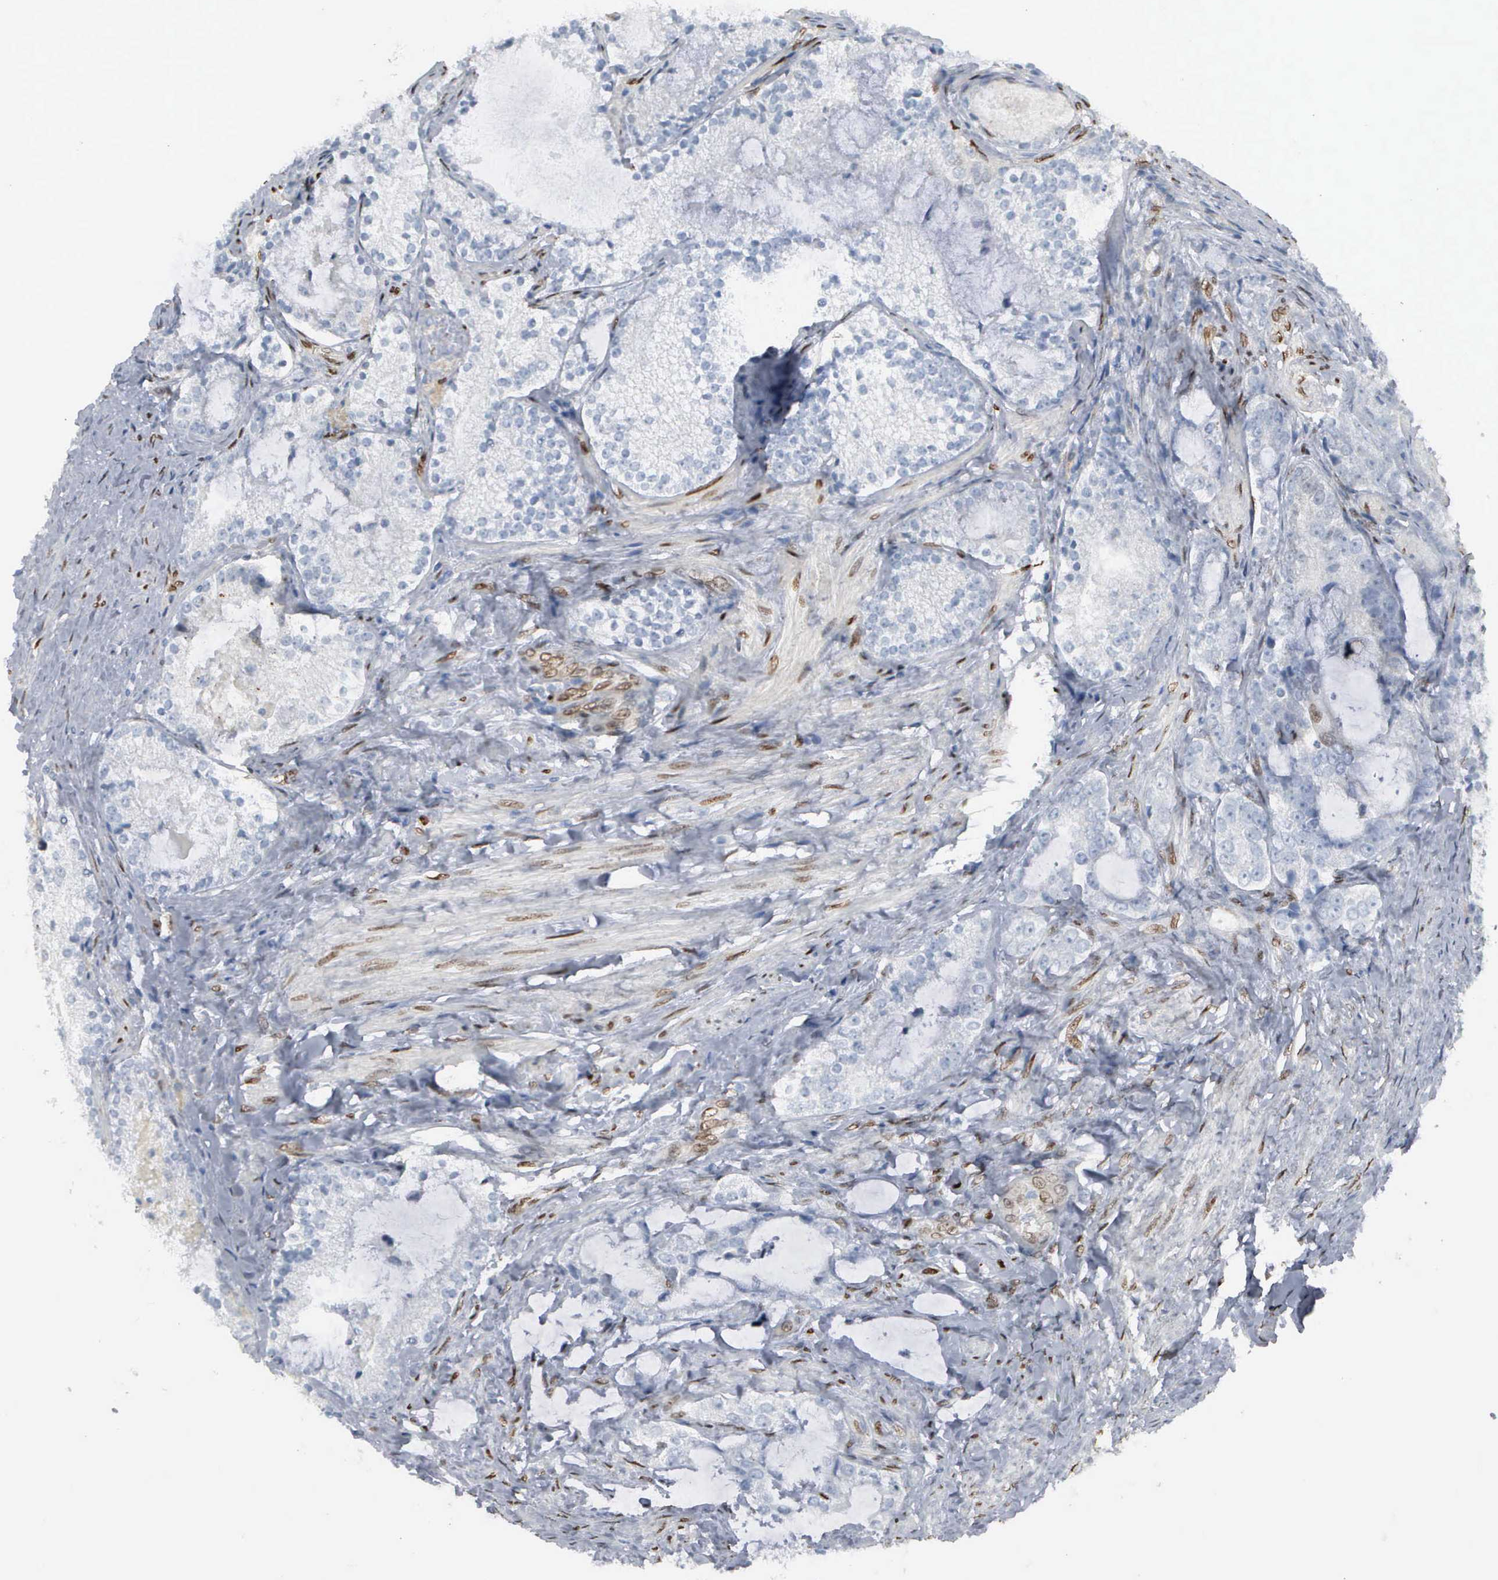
{"staining": {"intensity": "negative", "quantity": "none", "location": "none"}, "tissue": "prostate cancer", "cell_type": "Tumor cells", "image_type": "cancer", "snomed": [{"axis": "morphology", "description": "Adenocarcinoma, High grade"}, {"axis": "topography", "description": "Prostate"}], "caption": "Prostate cancer was stained to show a protein in brown. There is no significant positivity in tumor cells.", "gene": "FGF2", "patient": {"sex": "male", "age": 63}}